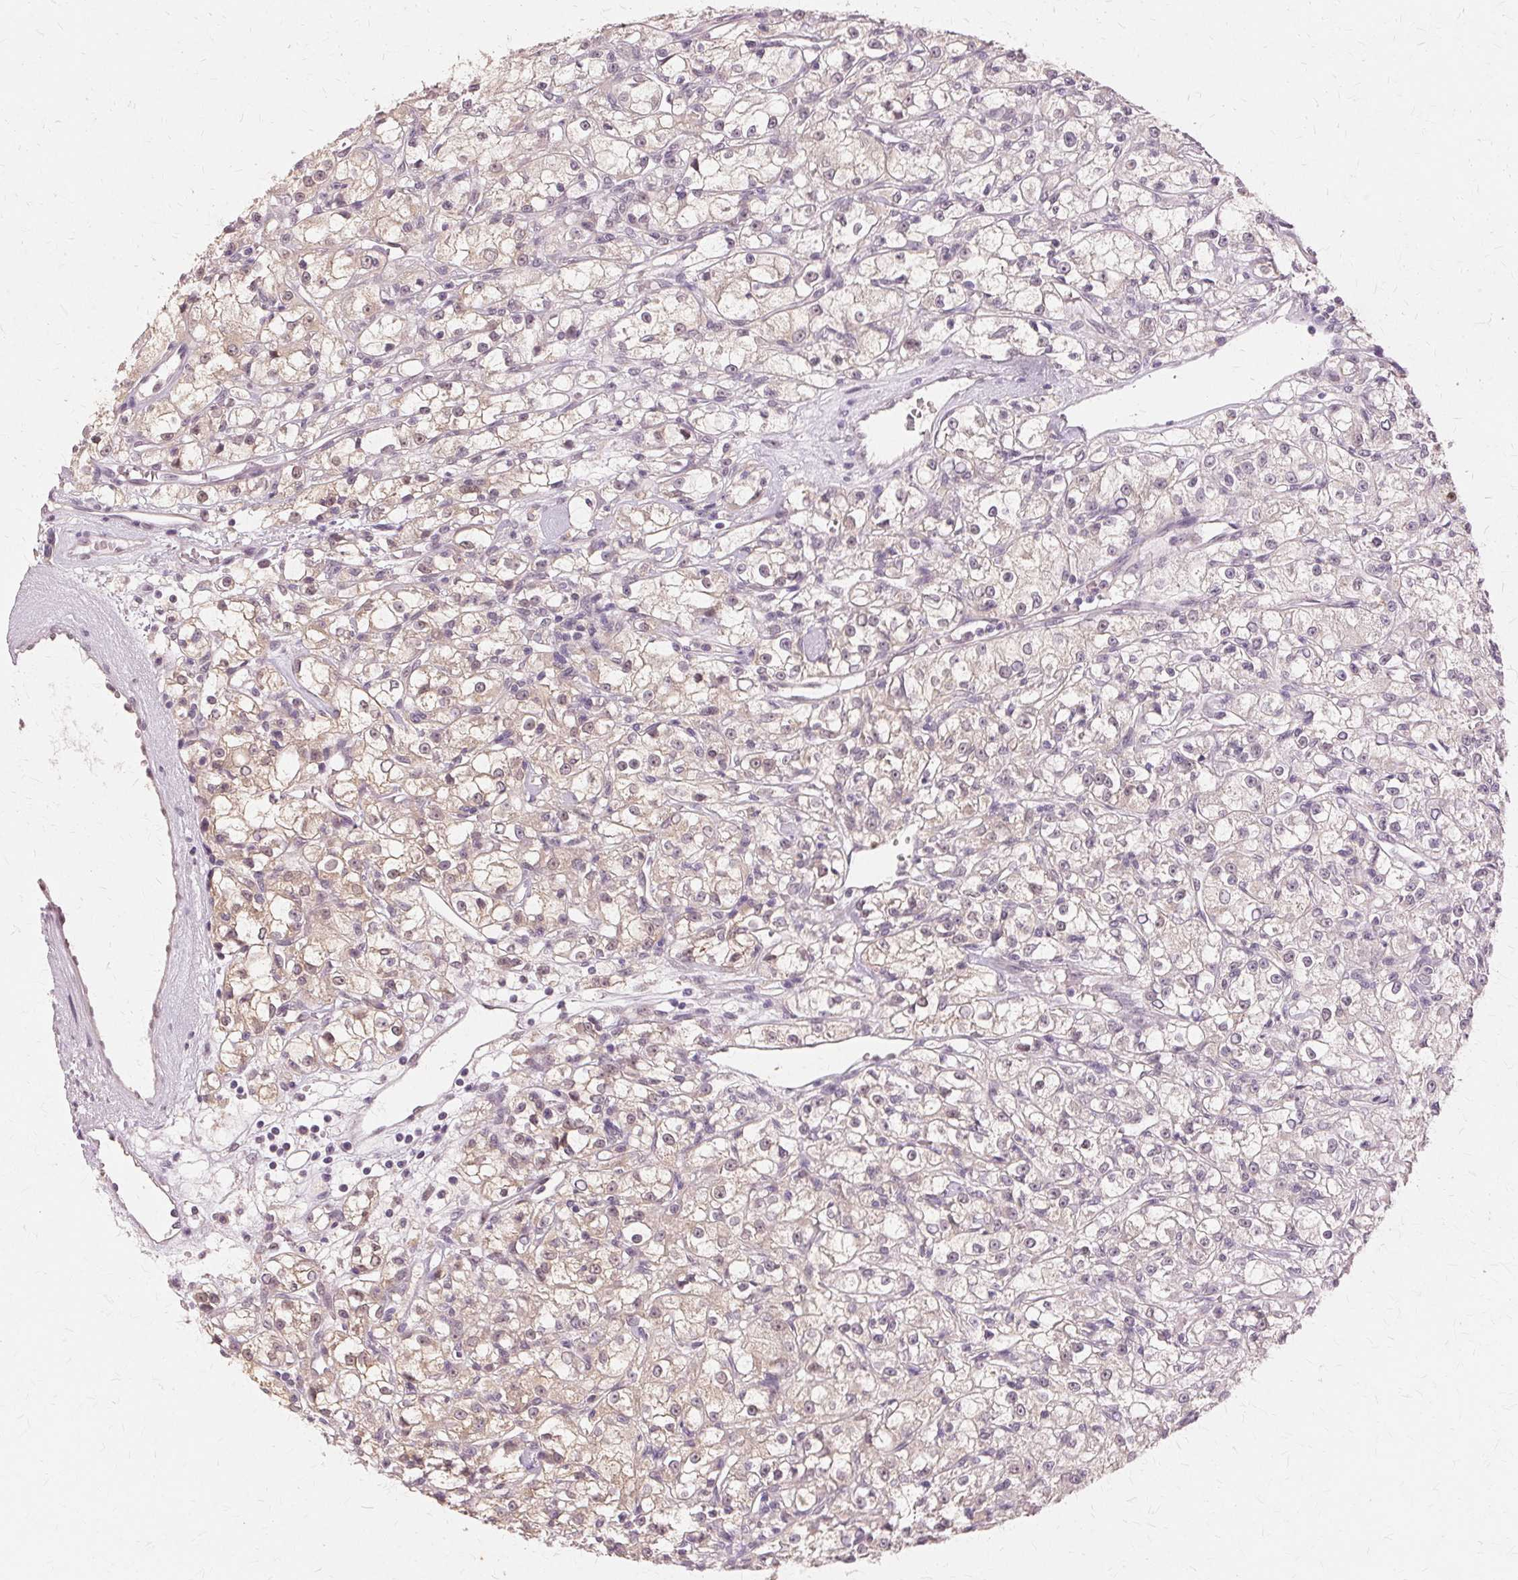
{"staining": {"intensity": "weak", "quantity": "<25%", "location": "cytoplasmic/membranous"}, "tissue": "renal cancer", "cell_type": "Tumor cells", "image_type": "cancer", "snomed": [{"axis": "morphology", "description": "Adenocarcinoma, NOS"}, {"axis": "topography", "description": "Kidney"}], "caption": "This is an IHC micrograph of renal cancer. There is no staining in tumor cells.", "gene": "PRMT5", "patient": {"sex": "female", "age": 59}}